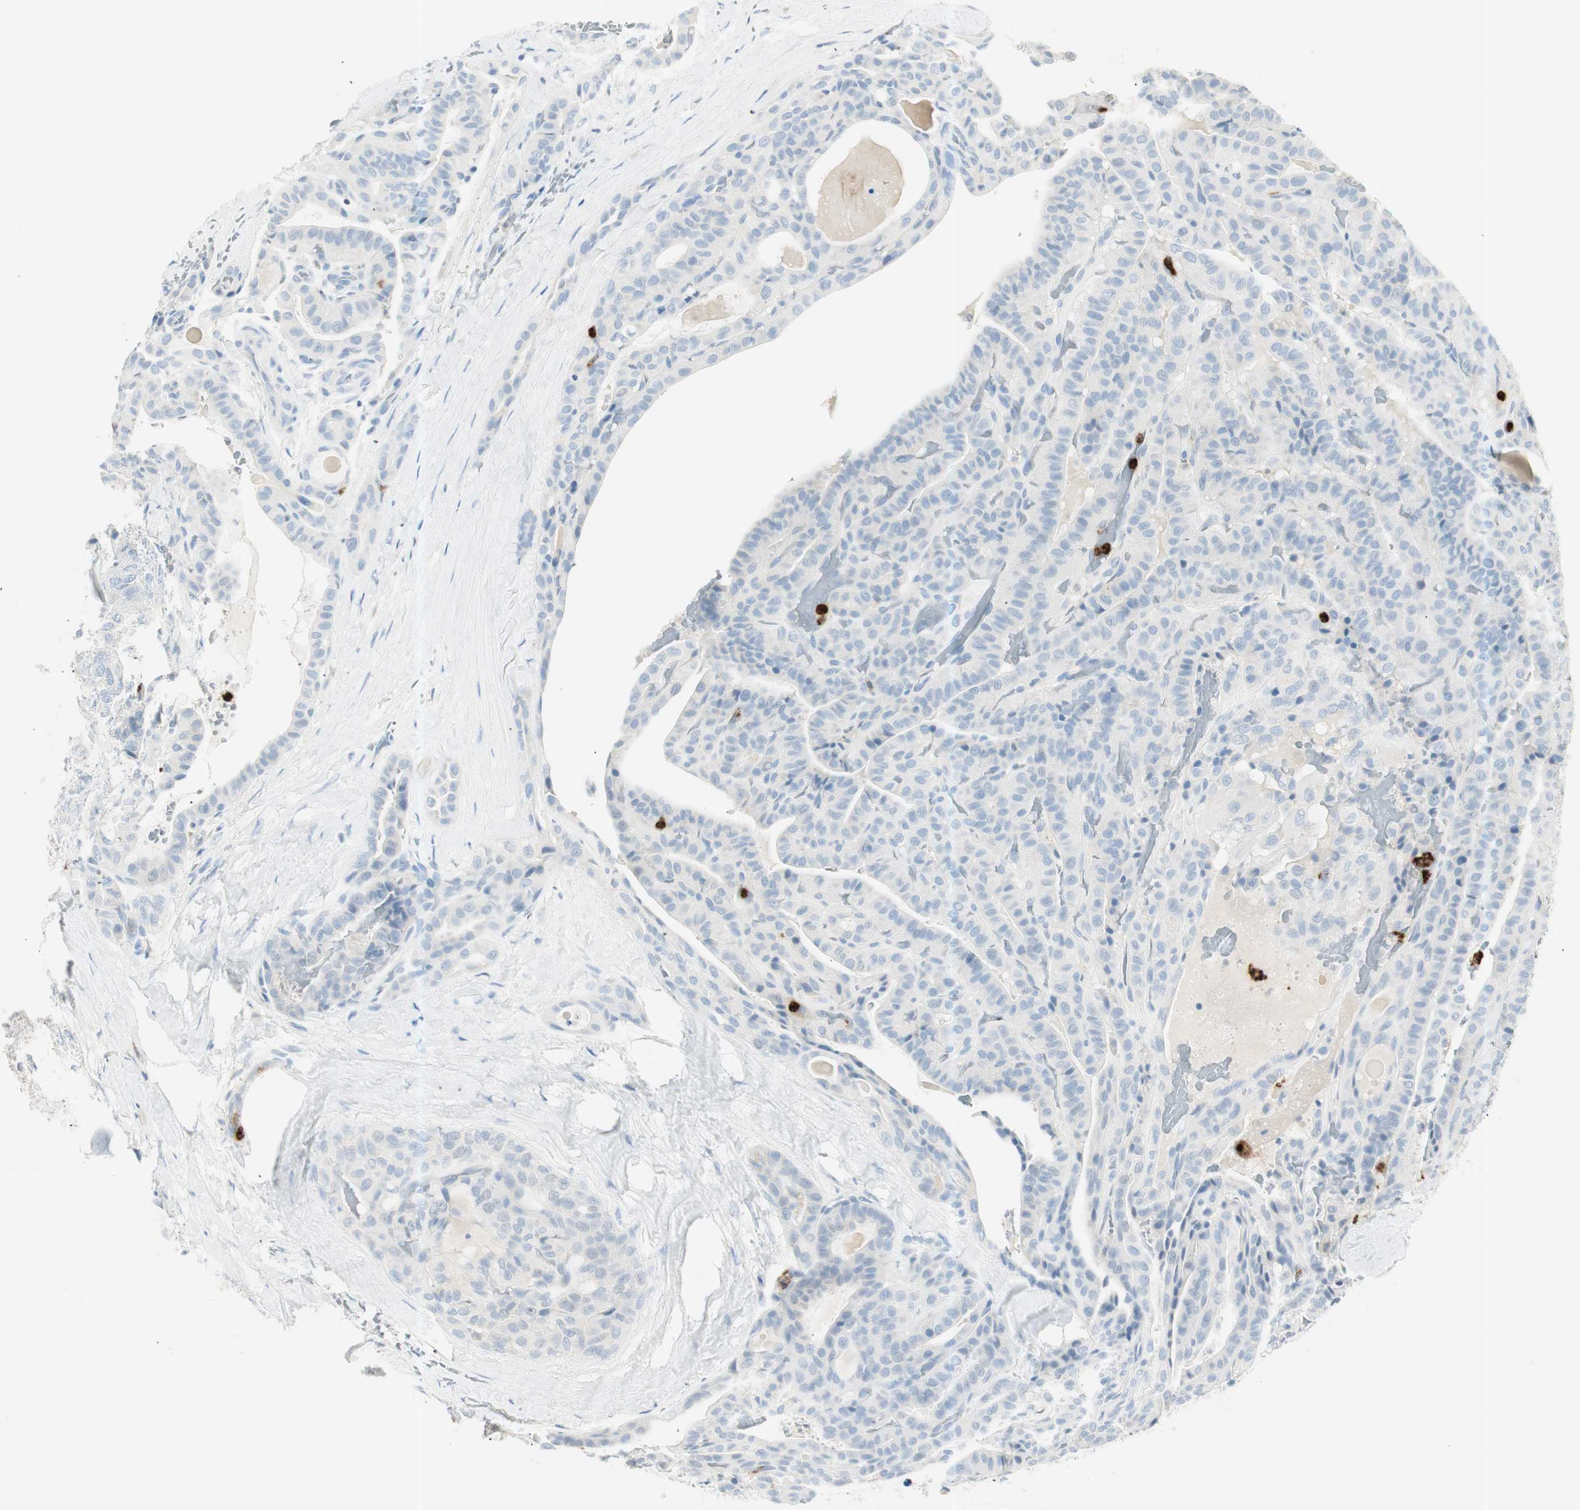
{"staining": {"intensity": "negative", "quantity": "none", "location": "none"}, "tissue": "thyroid cancer", "cell_type": "Tumor cells", "image_type": "cancer", "snomed": [{"axis": "morphology", "description": "Papillary adenocarcinoma, NOS"}, {"axis": "topography", "description": "Thyroid gland"}], "caption": "The histopathology image displays no staining of tumor cells in thyroid cancer.", "gene": "PRTN3", "patient": {"sex": "male", "age": 77}}